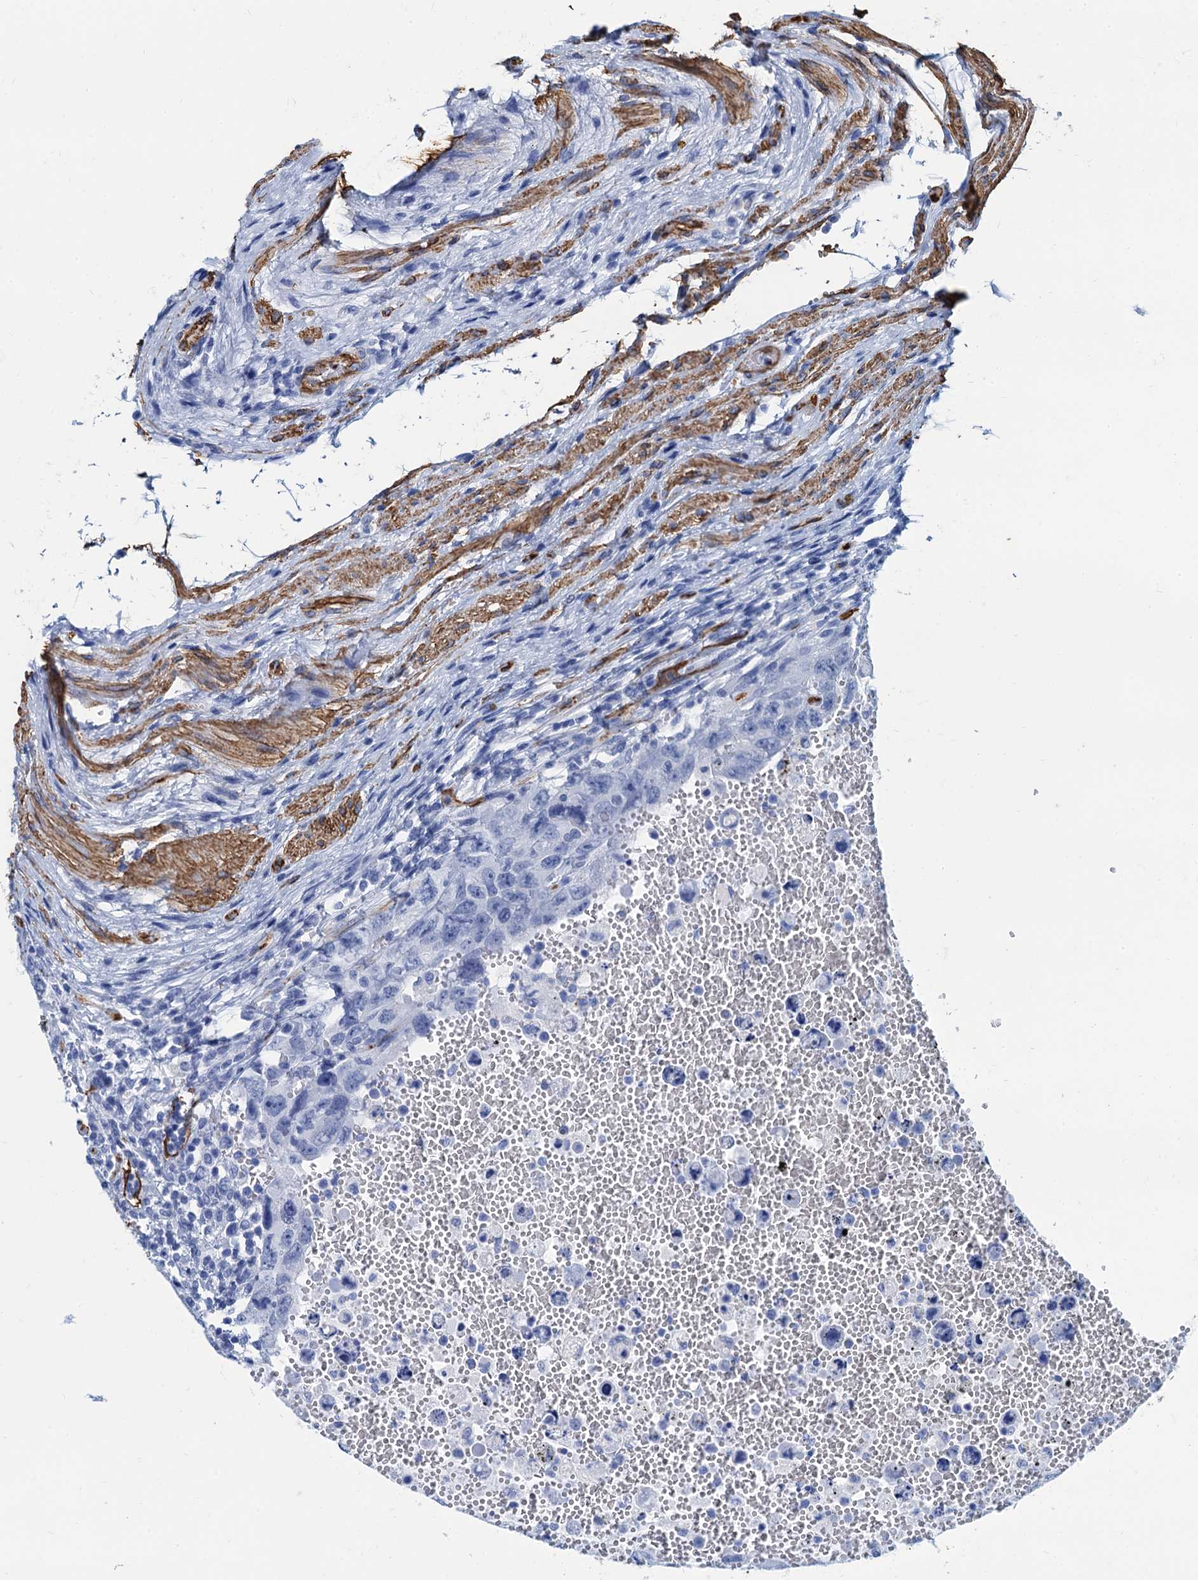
{"staining": {"intensity": "negative", "quantity": "none", "location": "none"}, "tissue": "testis cancer", "cell_type": "Tumor cells", "image_type": "cancer", "snomed": [{"axis": "morphology", "description": "Carcinoma, Embryonal, NOS"}, {"axis": "topography", "description": "Testis"}], "caption": "There is no significant staining in tumor cells of testis cancer (embryonal carcinoma).", "gene": "CAVIN2", "patient": {"sex": "male", "age": 26}}